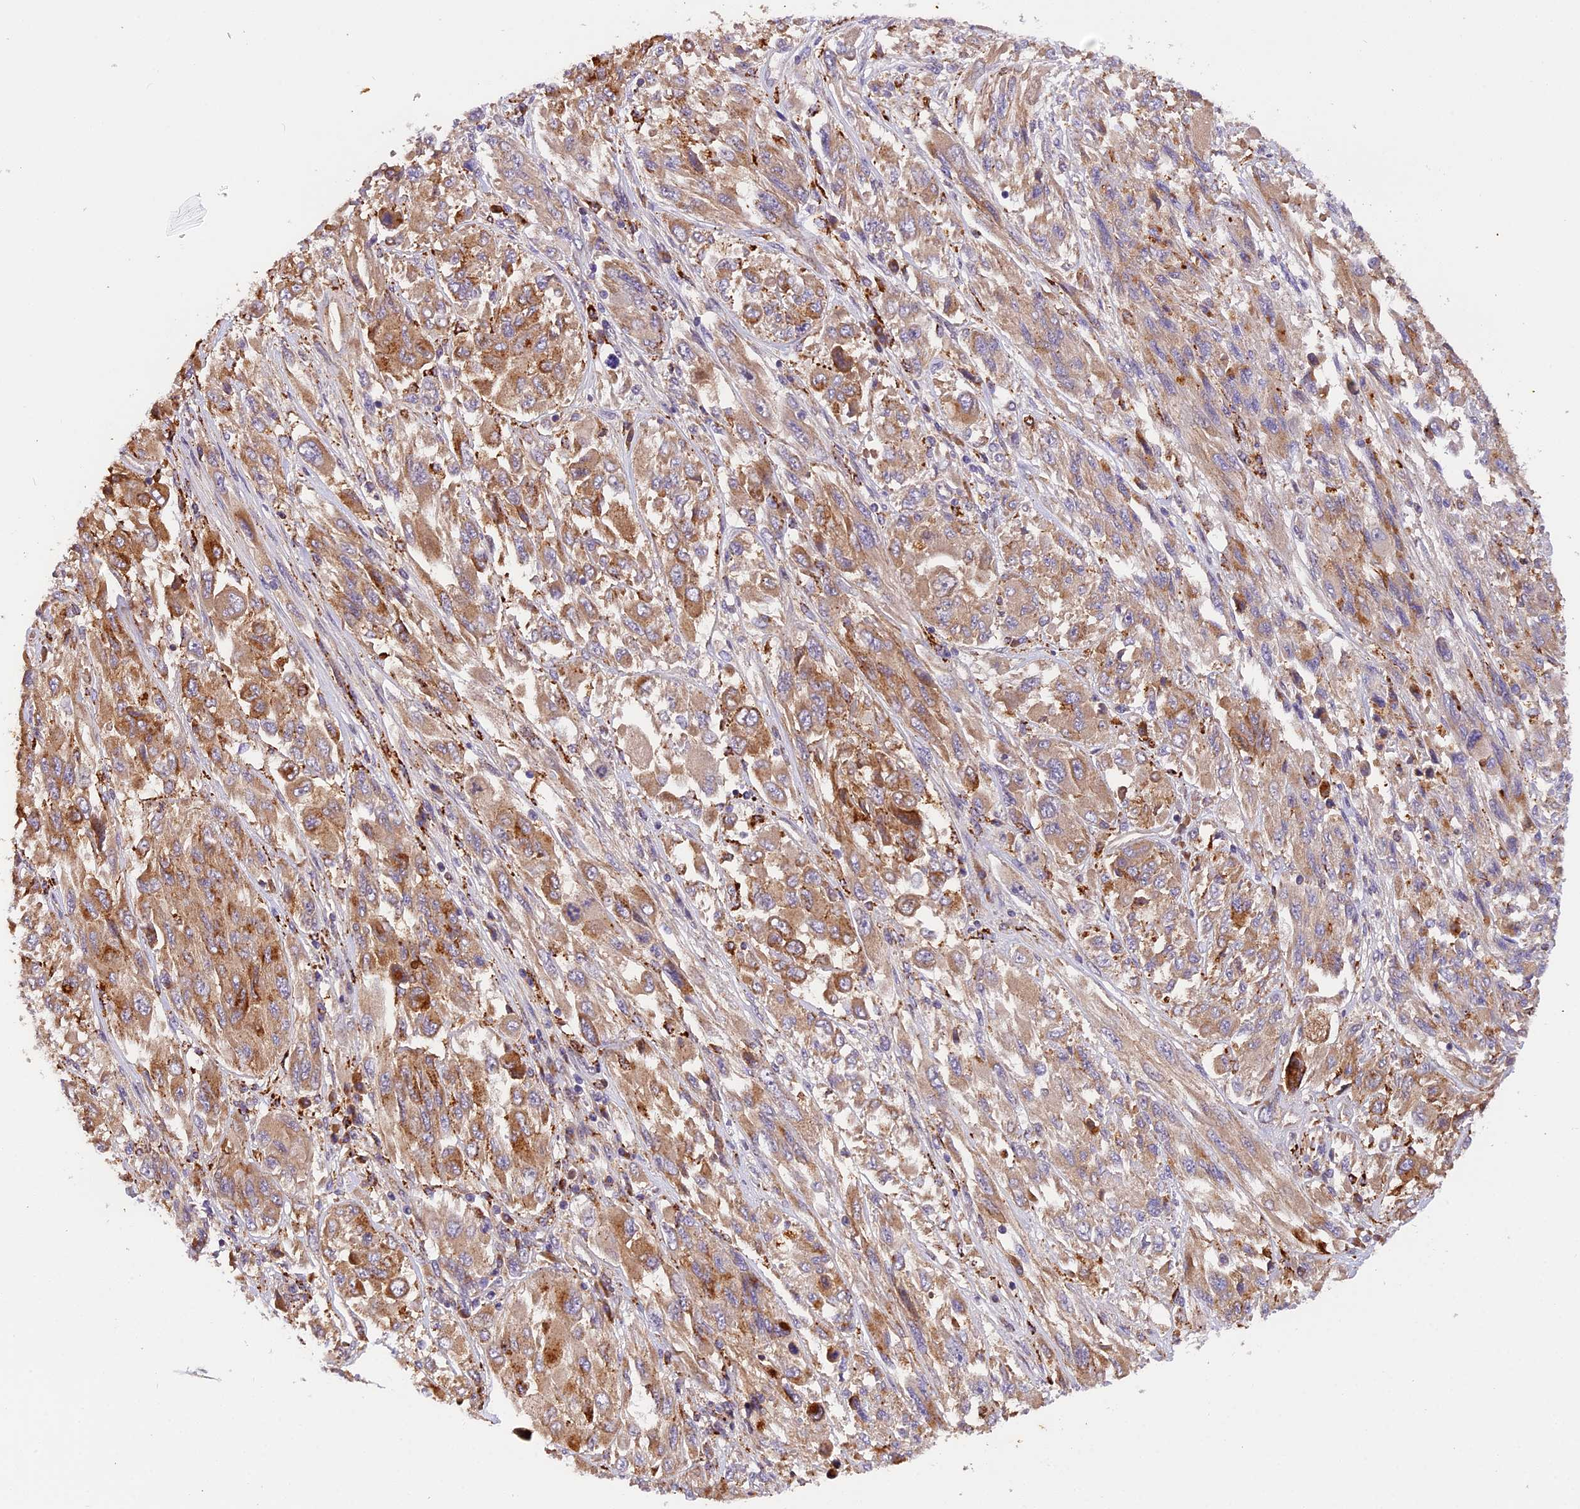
{"staining": {"intensity": "moderate", "quantity": ">75%", "location": "cytoplasmic/membranous"}, "tissue": "melanoma", "cell_type": "Tumor cells", "image_type": "cancer", "snomed": [{"axis": "morphology", "description": "Malignant melanoma, NOS"}, {"axis": "topography", "description": "Skin"}], "caption": "Protein analysis of malignant melanoma tissue exhibits moderate cytoplasmic/membranous positivity in approximately >75% of tumor cells. The protein of interest is shown in brown color, while the nuclei are stained blue.", "gene": "COPE", "patient": {"sex": "female", "age": 91}}